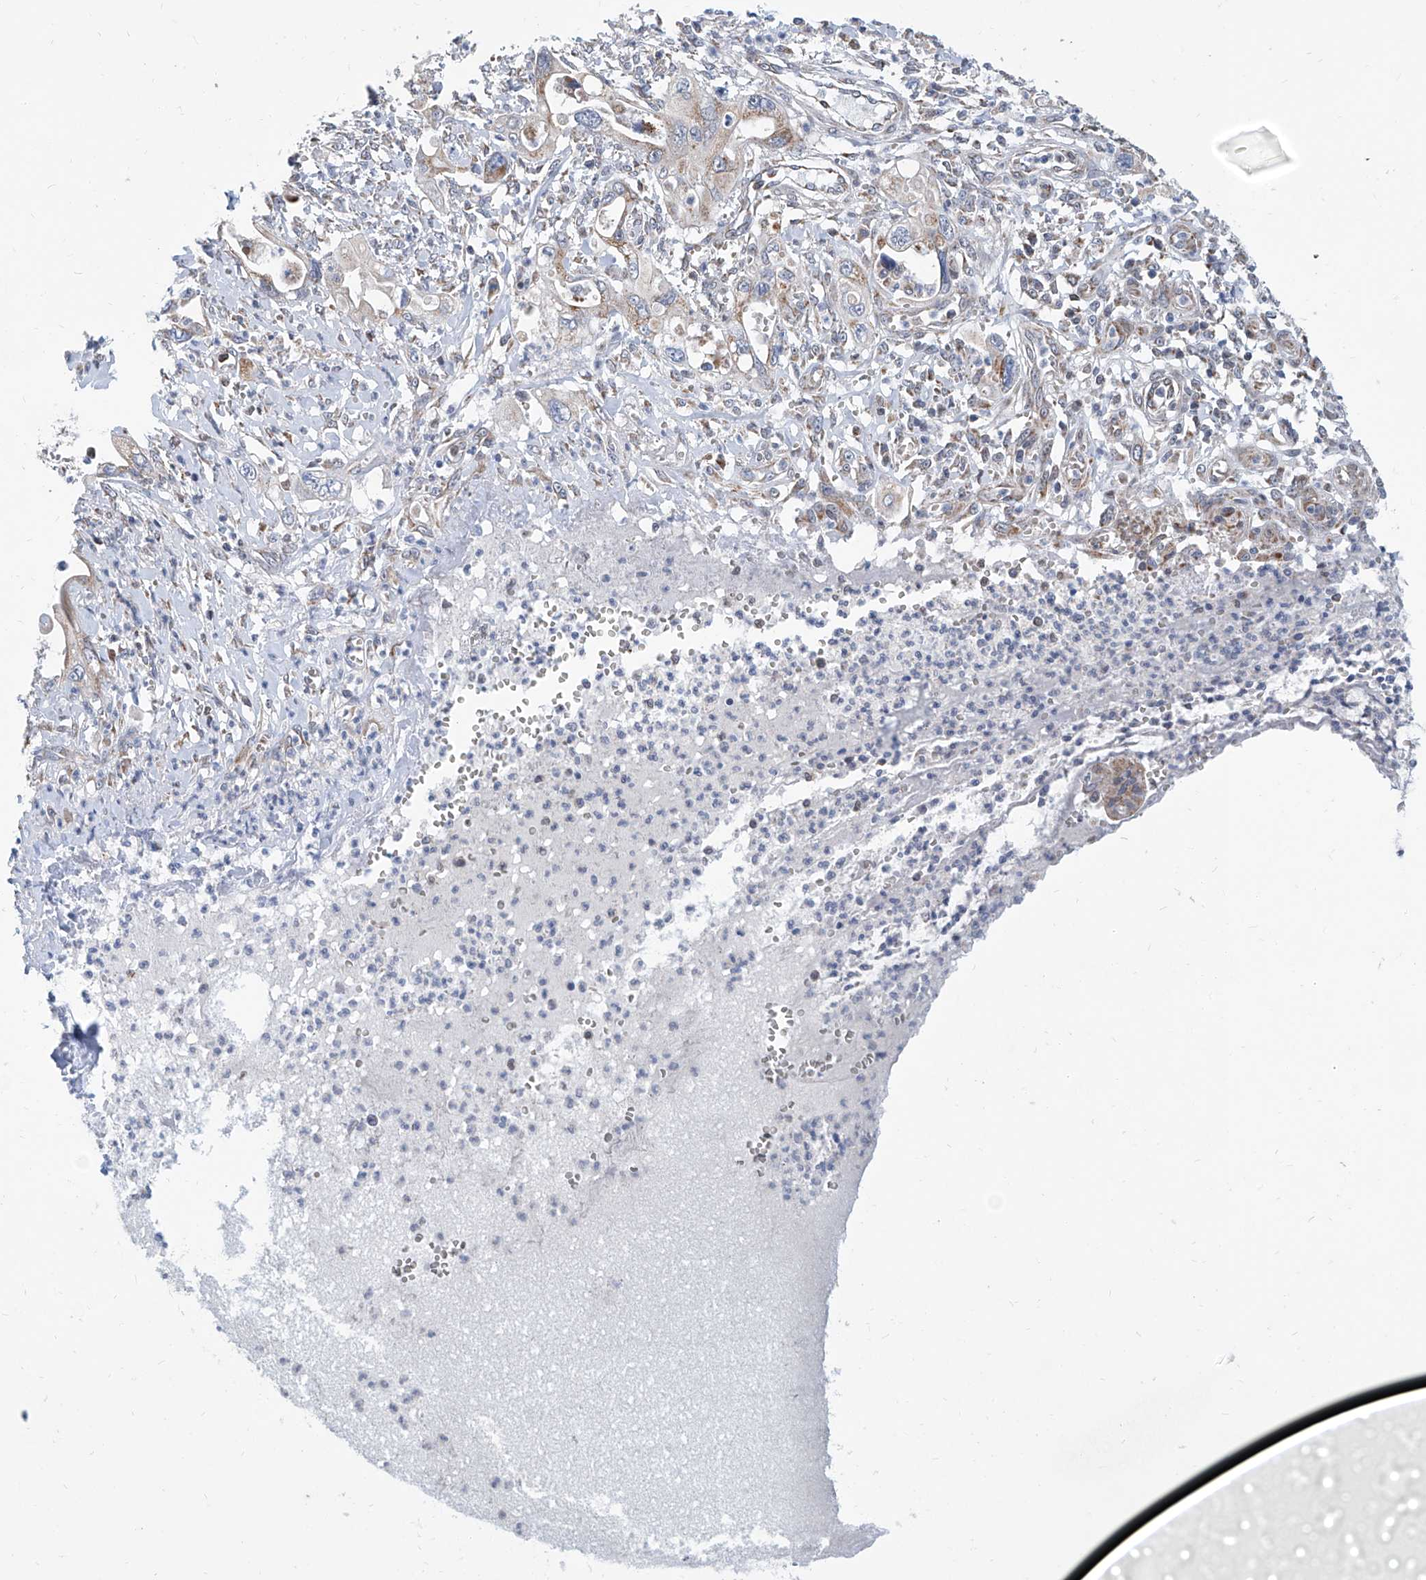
{"staining": {"intensity": "moderate", "quantity": "<25%", "location": "cytoplasmic/membranous"}, "tissue": "pancreatic cancer", "cell_type": "Tumor cells", "image_type": "cancer", "snomed": [{"axis": "morphology", "description": "Adenocarcinoma, NOS"}, {"axis": "topography", "description": "Pancreas"}], "caption": "Pancreatic adenocarcinoma stained with IHC reveals moderate cytoplasmic/membranous positivity in about <25% of tumor cells. (brown staining indicates protein expression, while blue staining denotes nuclei).", "gene": "USP48", "patient": {"sex": "male", "age": 68}}